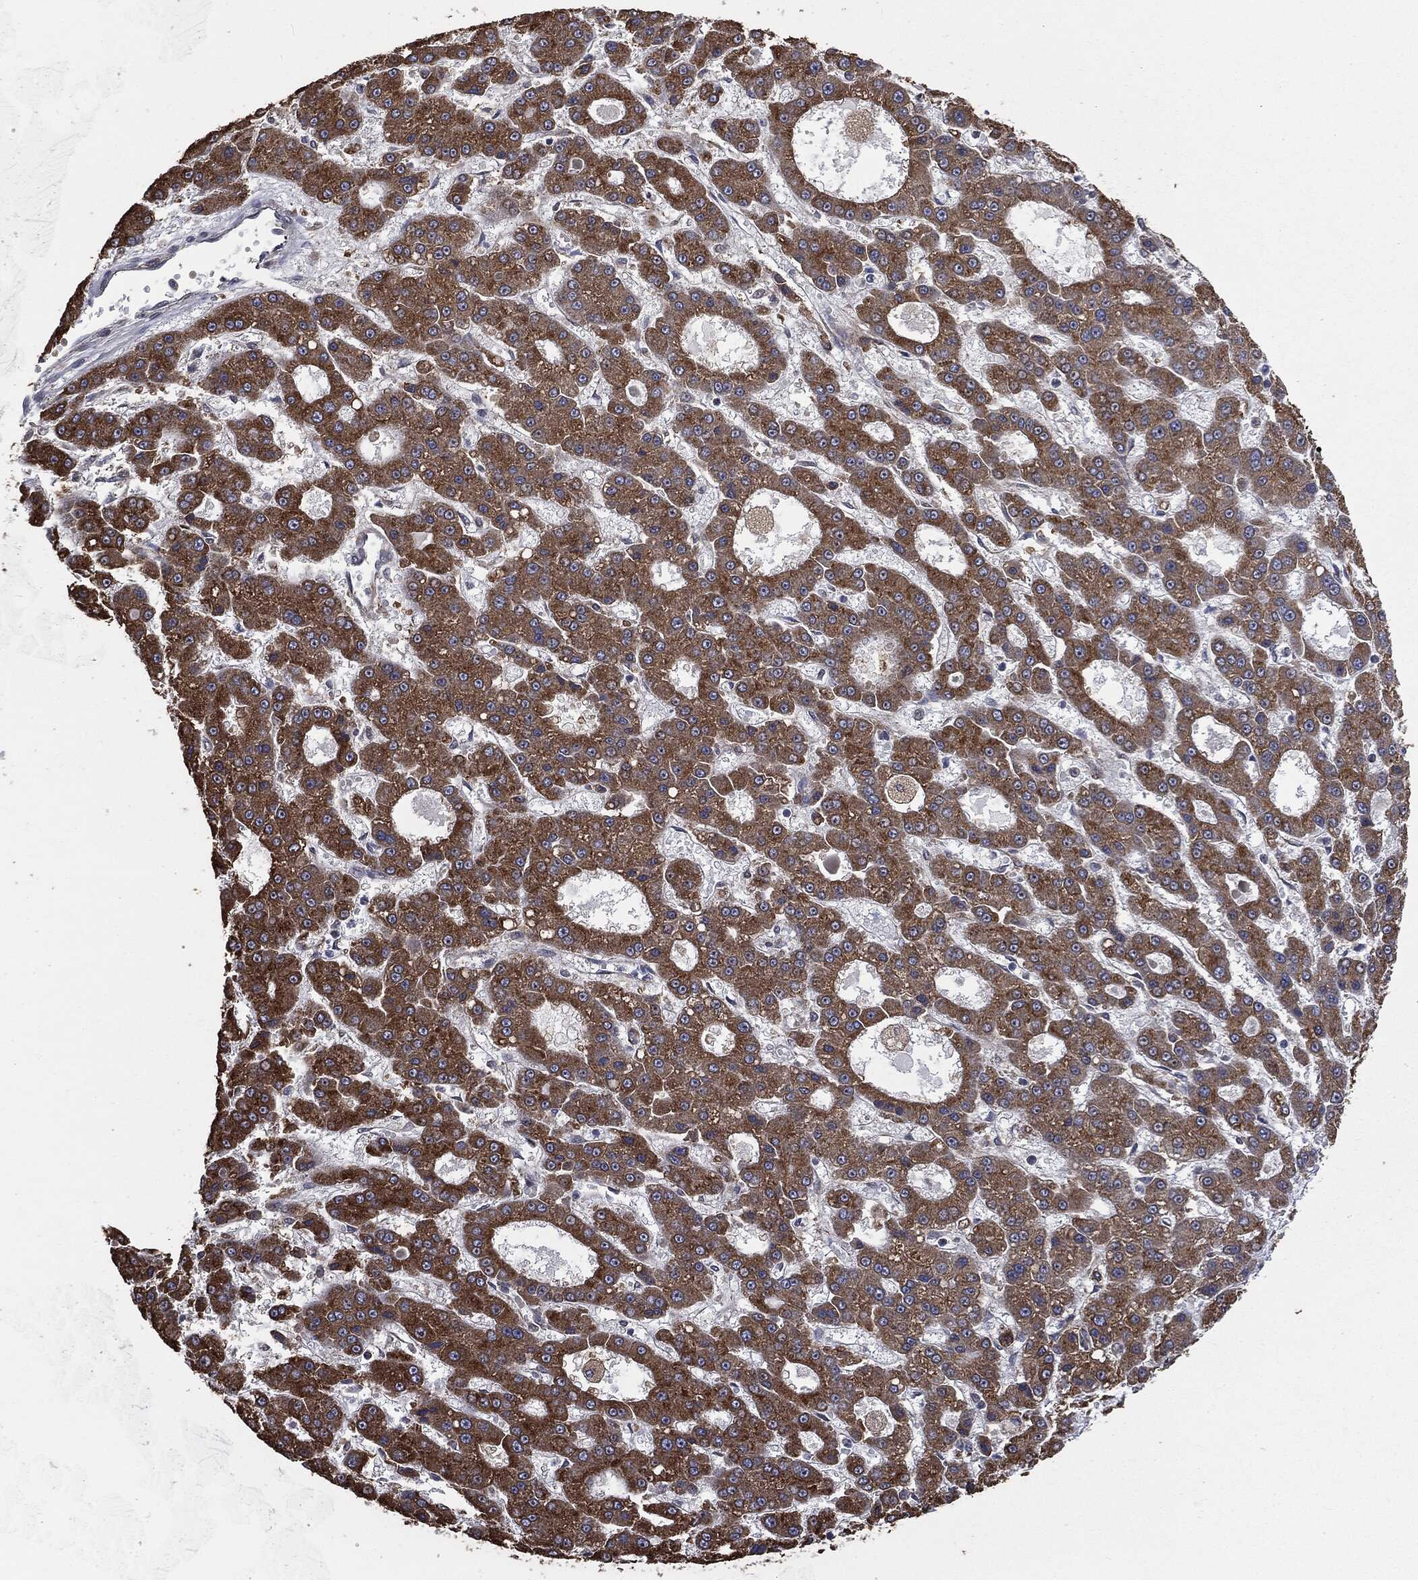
{"staining": {"intensity": "strong", "quantity": ">75%", "location": "cytoplasmic/membranous"}, "tissue": "liver cancer", "cell_type": "Tumor cells", "image_type": "cancer", "snomed": [{"axis": "morphology", "description": "Carcinoma, Hepatocellular, NOS"}, {"axis": "topography", "description": "Liver"}], "caption": "Brown immunohistochemical staining in human liver cancer exhibits strong cytoplasmic/membranous staining in approximately >75% of tumor cells.", "gene": "TRMT1L", "patient": {"sex": "male", "age": 70}}